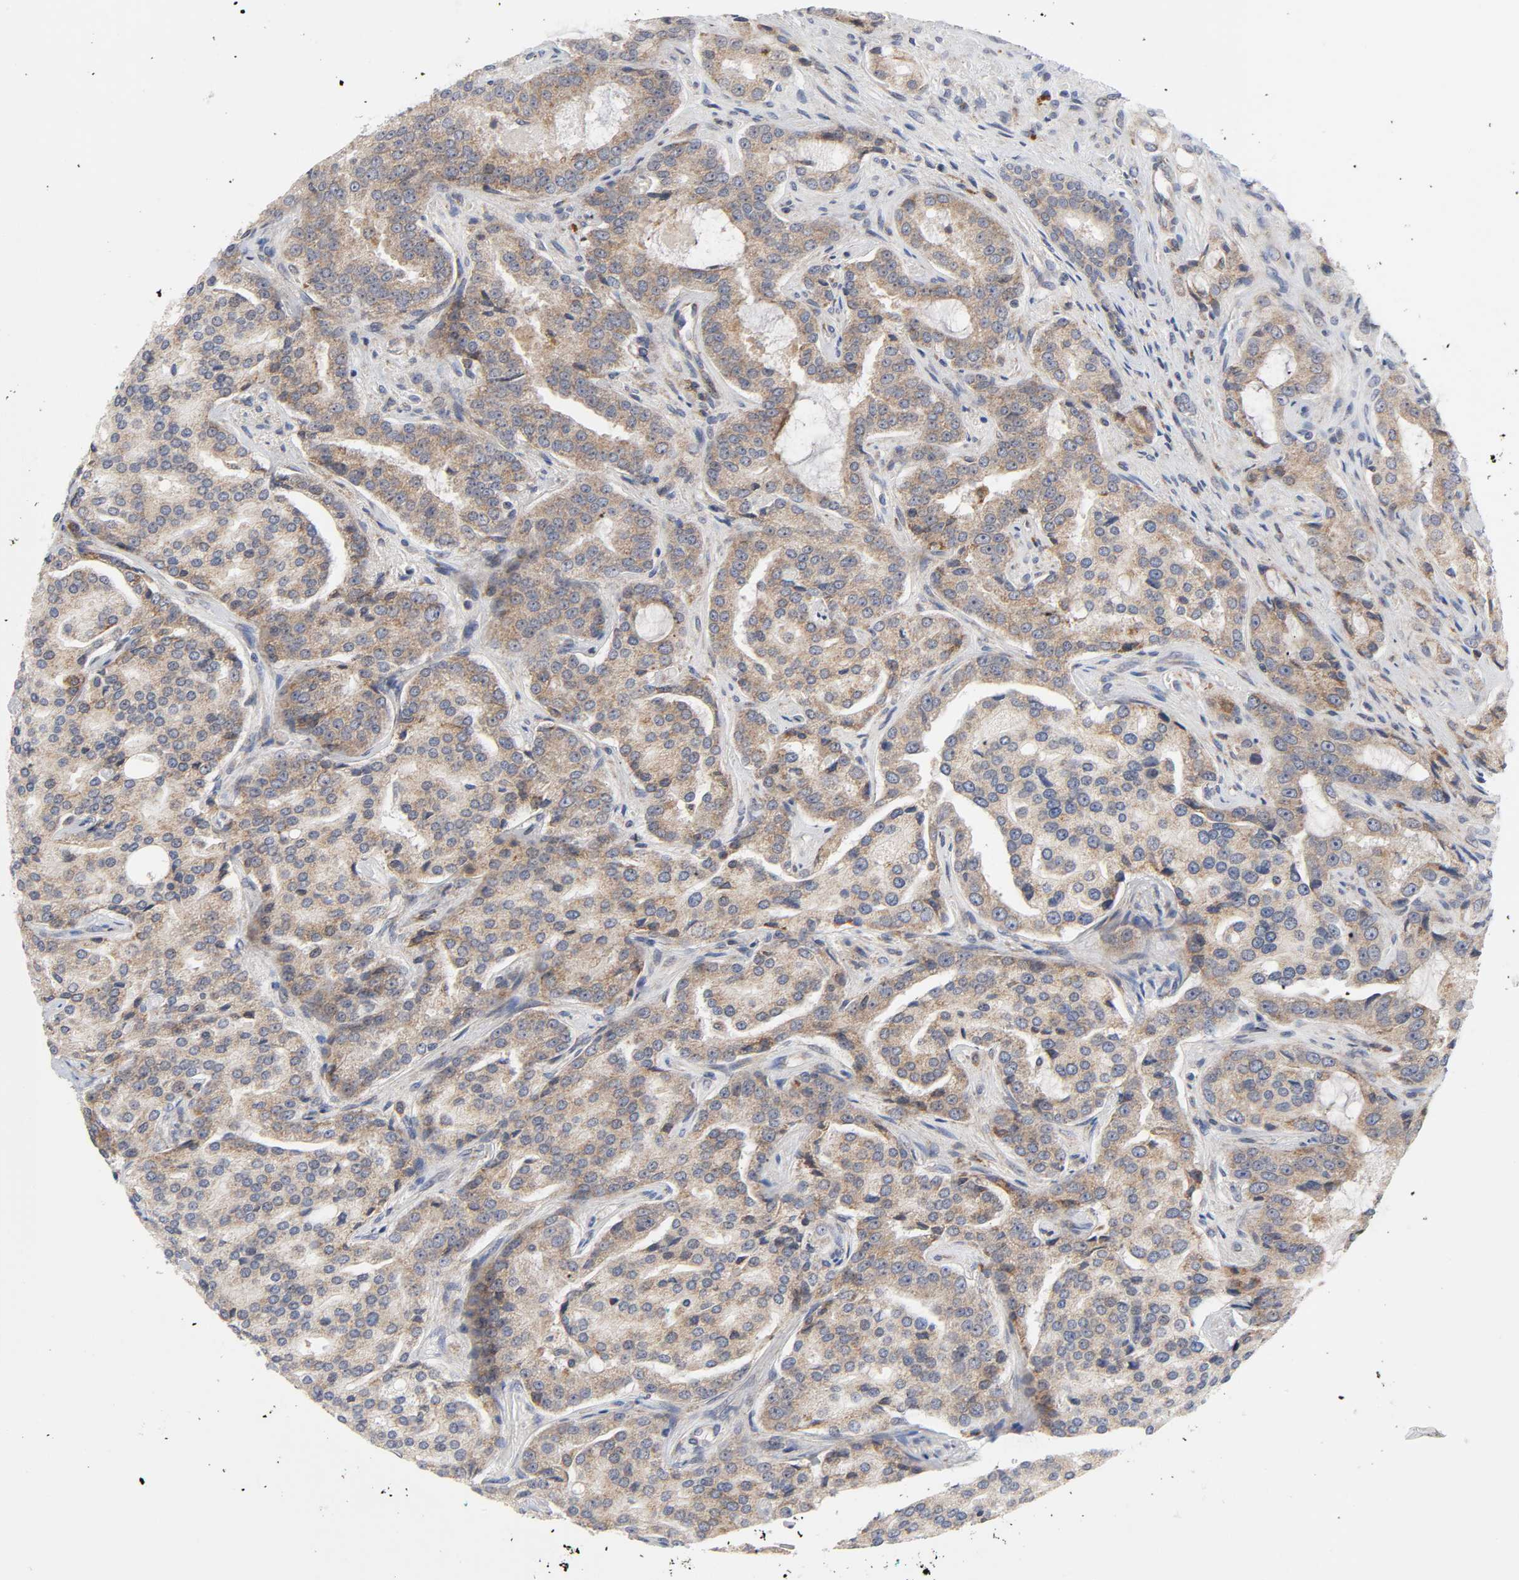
{"staining": {"intensity": "moderate", "quantity": ">75%", "location": "cytoplasmic/membranous"}, "tissue": "prostate cancer", "cell_type": "Tumor cells", "image_type": "cancer", "snomed": [{"axis": "morphology", "description": "Adenocarcinoma, High grade"}, {"axis": "topography", "description": "Prostate"}], "caption": "Moderate cytoplasmic/membranous protein positivity is identified in about >75% of tumor cells in adenocarcinoma (high-grade) (prostate).", "gene": "BAX", "patient": {"sex": "male", "age": 72}}